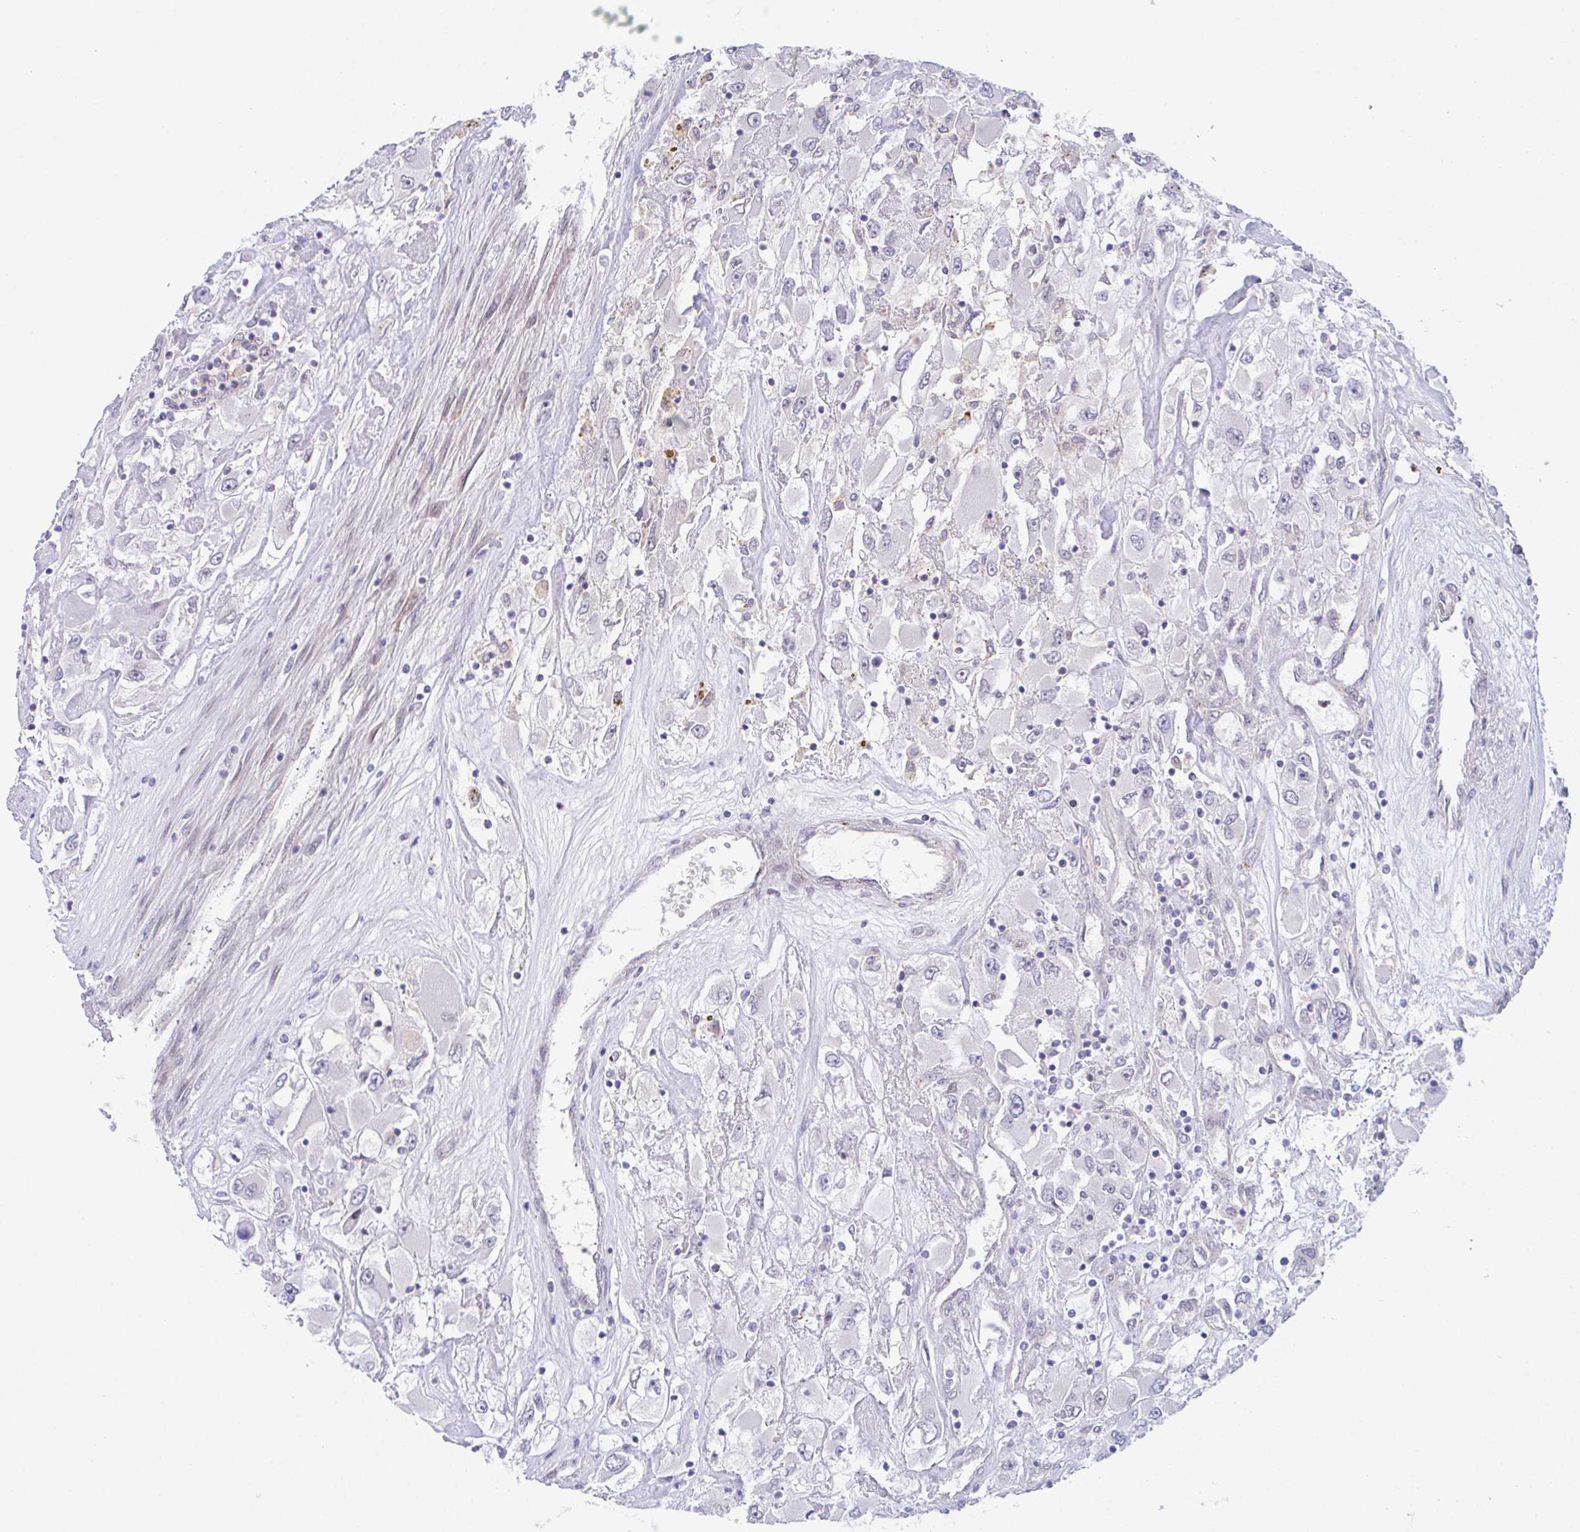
{"staining": {"intensity": "negative", "quantity": "none", "location": "none"}, "tissue": "renal cancer", "cell_type": "Tumor cells", "image_type": "cancer", "snomed": [{"axis": "morphology", "description": "Adenocarcinoma, NOS"}, {"axis": "topography", "description": "Kidney"}], "caption": "Tumor cells are negative for protein expression in human renal adenocarcinoma.", "gene": "ZBED3", "patient": {"sex": "female", "age": 52}}